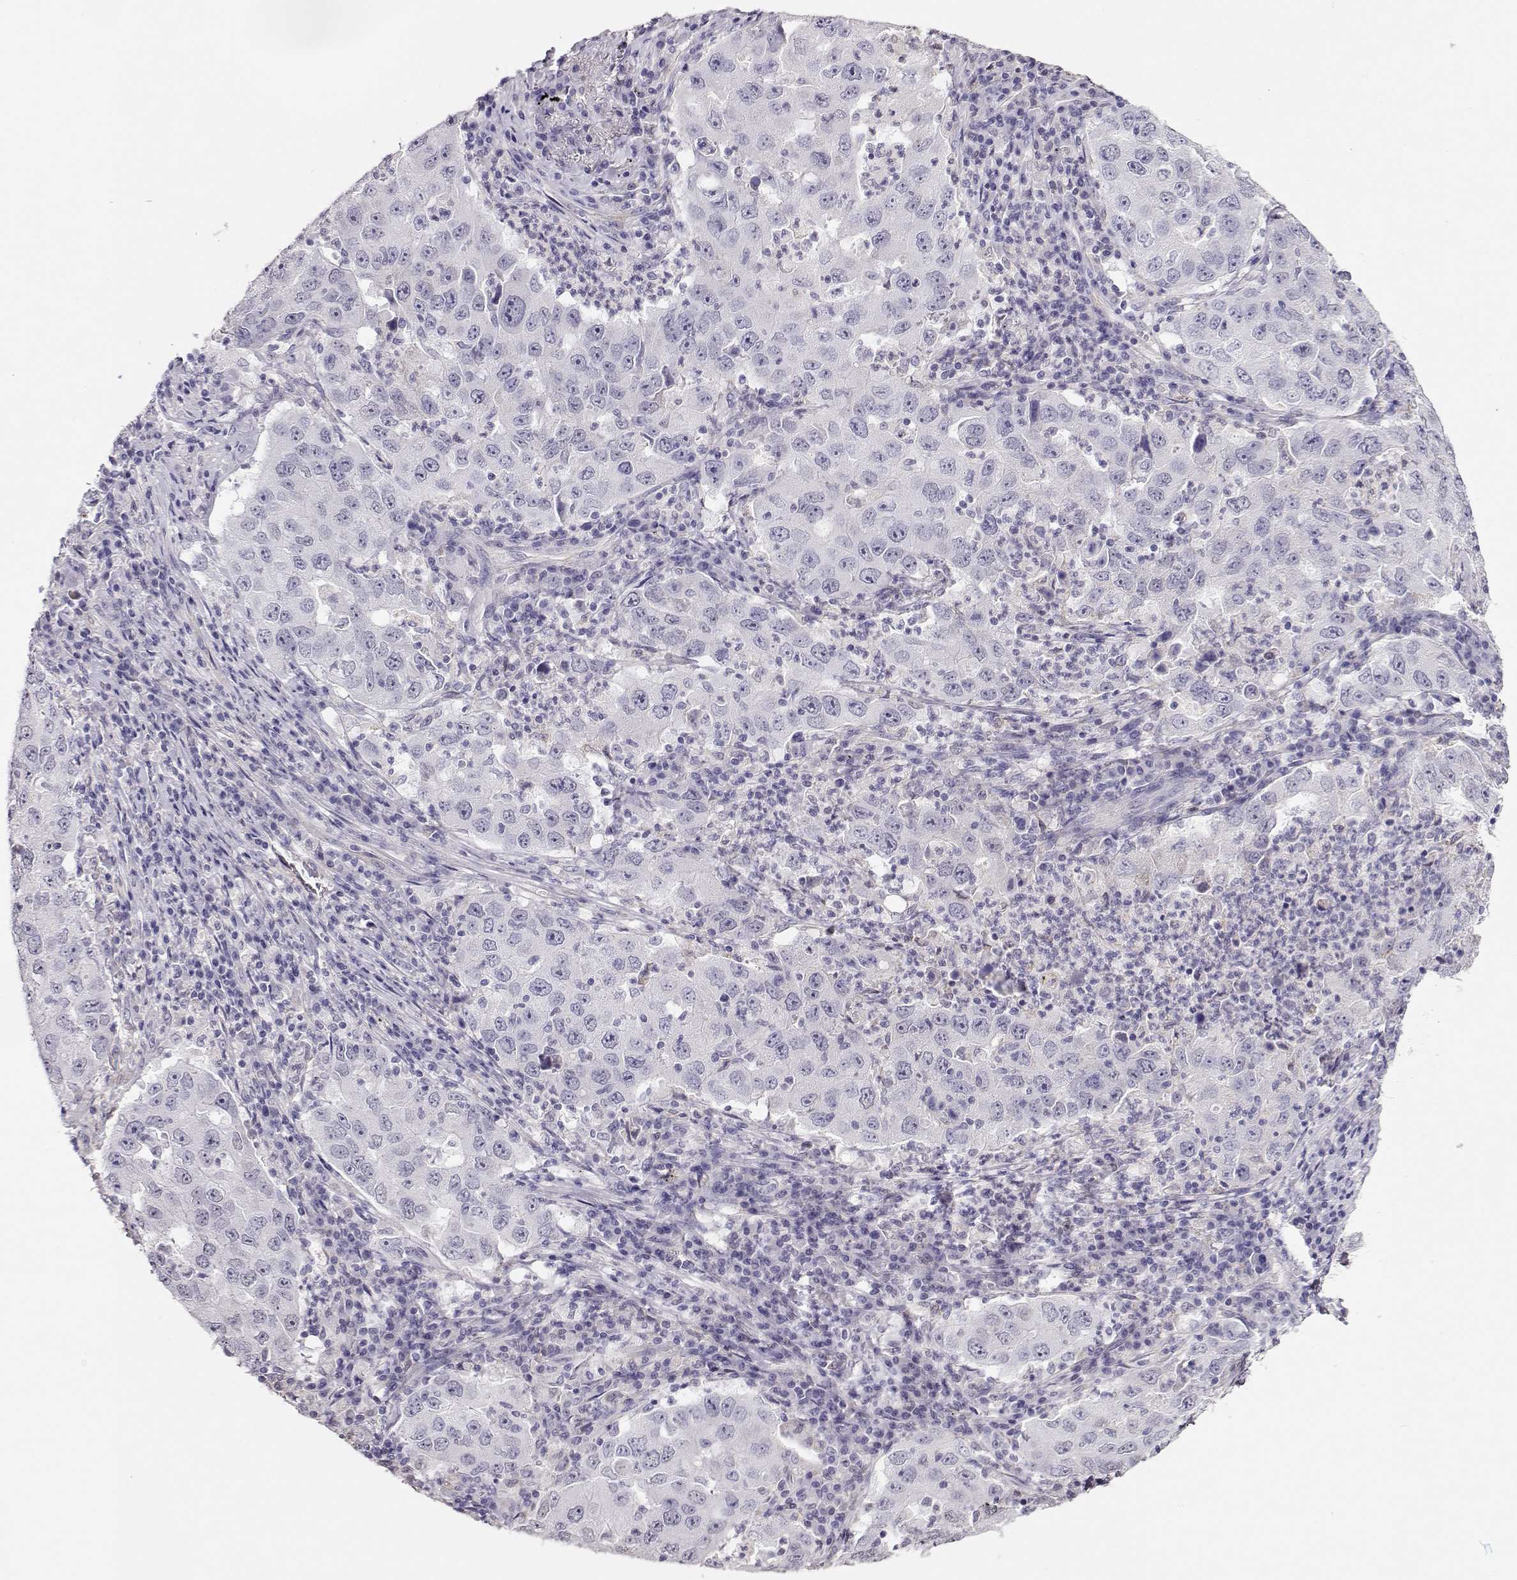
{"staining": {"intensity": "negative", "quantity": "none", "location": "none"}, "tissue": "lung cancer", "cell_type": "Tumor cells", "image_type": "cancer", "snomed": [{"axis": "morphology", "description": "Adenocarcinoma, NOS"}, {"axis": "topography", "description": "Lung"}], "caption": "Protein analysis of lung cancer (adenocarcinoma) demonstrates no significant expression in tumor cells.", "gene": "RBM44", "patient": {"sex": "male", "age": 73}}